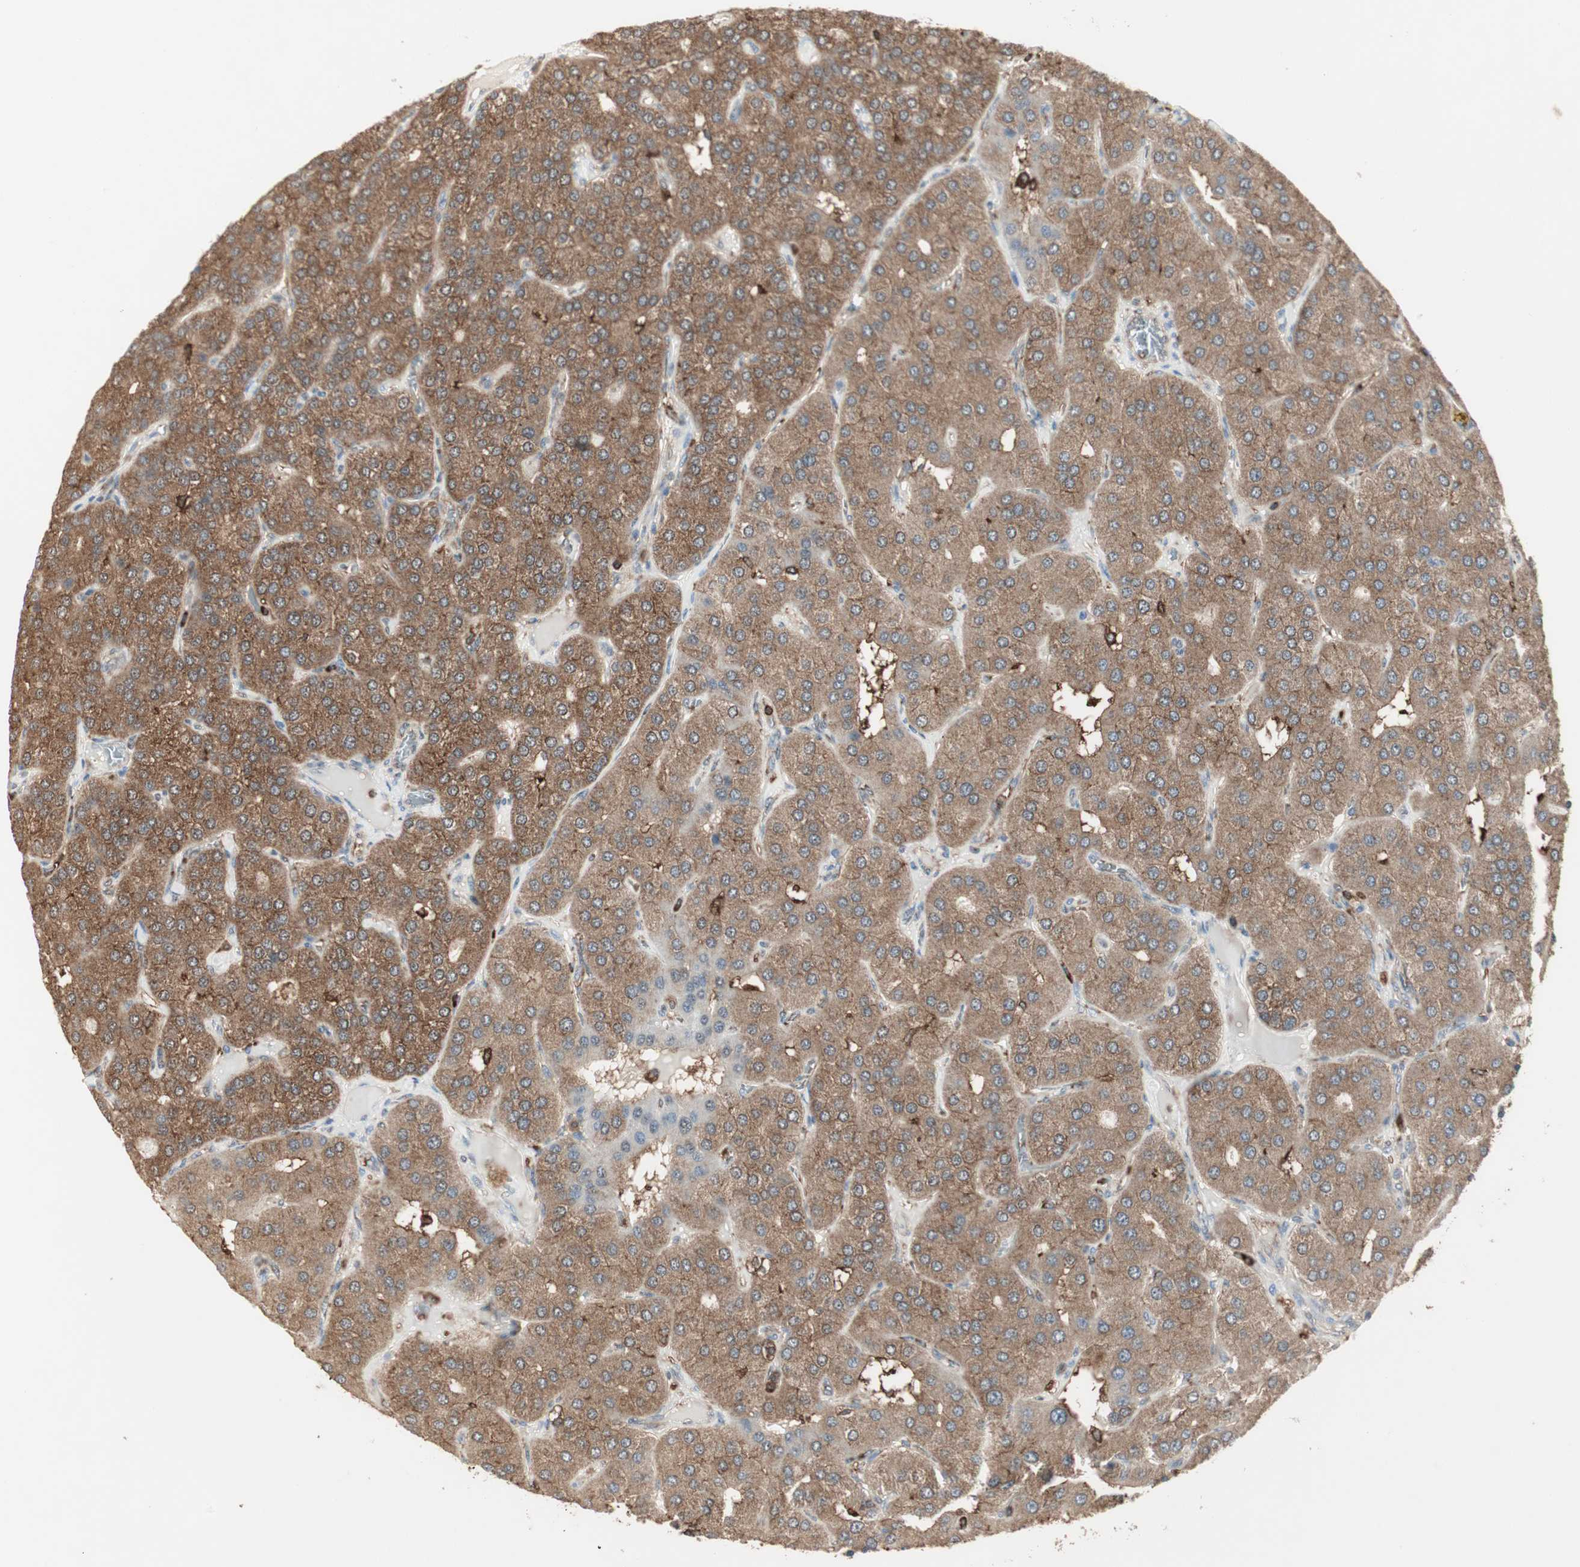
{"staining": {"intensity": "moderate", "quantity": ">75%", "location": "cytoplasmic/membranous"}, "tissue": "parathyroid gland", "cell_type": "Glandular cells", "image_type": "normal", "snomed": [{"axis": "morphology", "description": "Normal tissue, NOS"}, {"axis": "morphology", "description": "Adenoma, NOS"}, {"axis": "topography", "description": "Parathyroid gland"}], "caption": "Parathyroid gland stained with a brown dye shows moderate cytoplasmic/membranous positive positivity in approximately >75% of glandular cells.", "gene": "MMP3", "patient": {"sex": "female", "age": 86}}